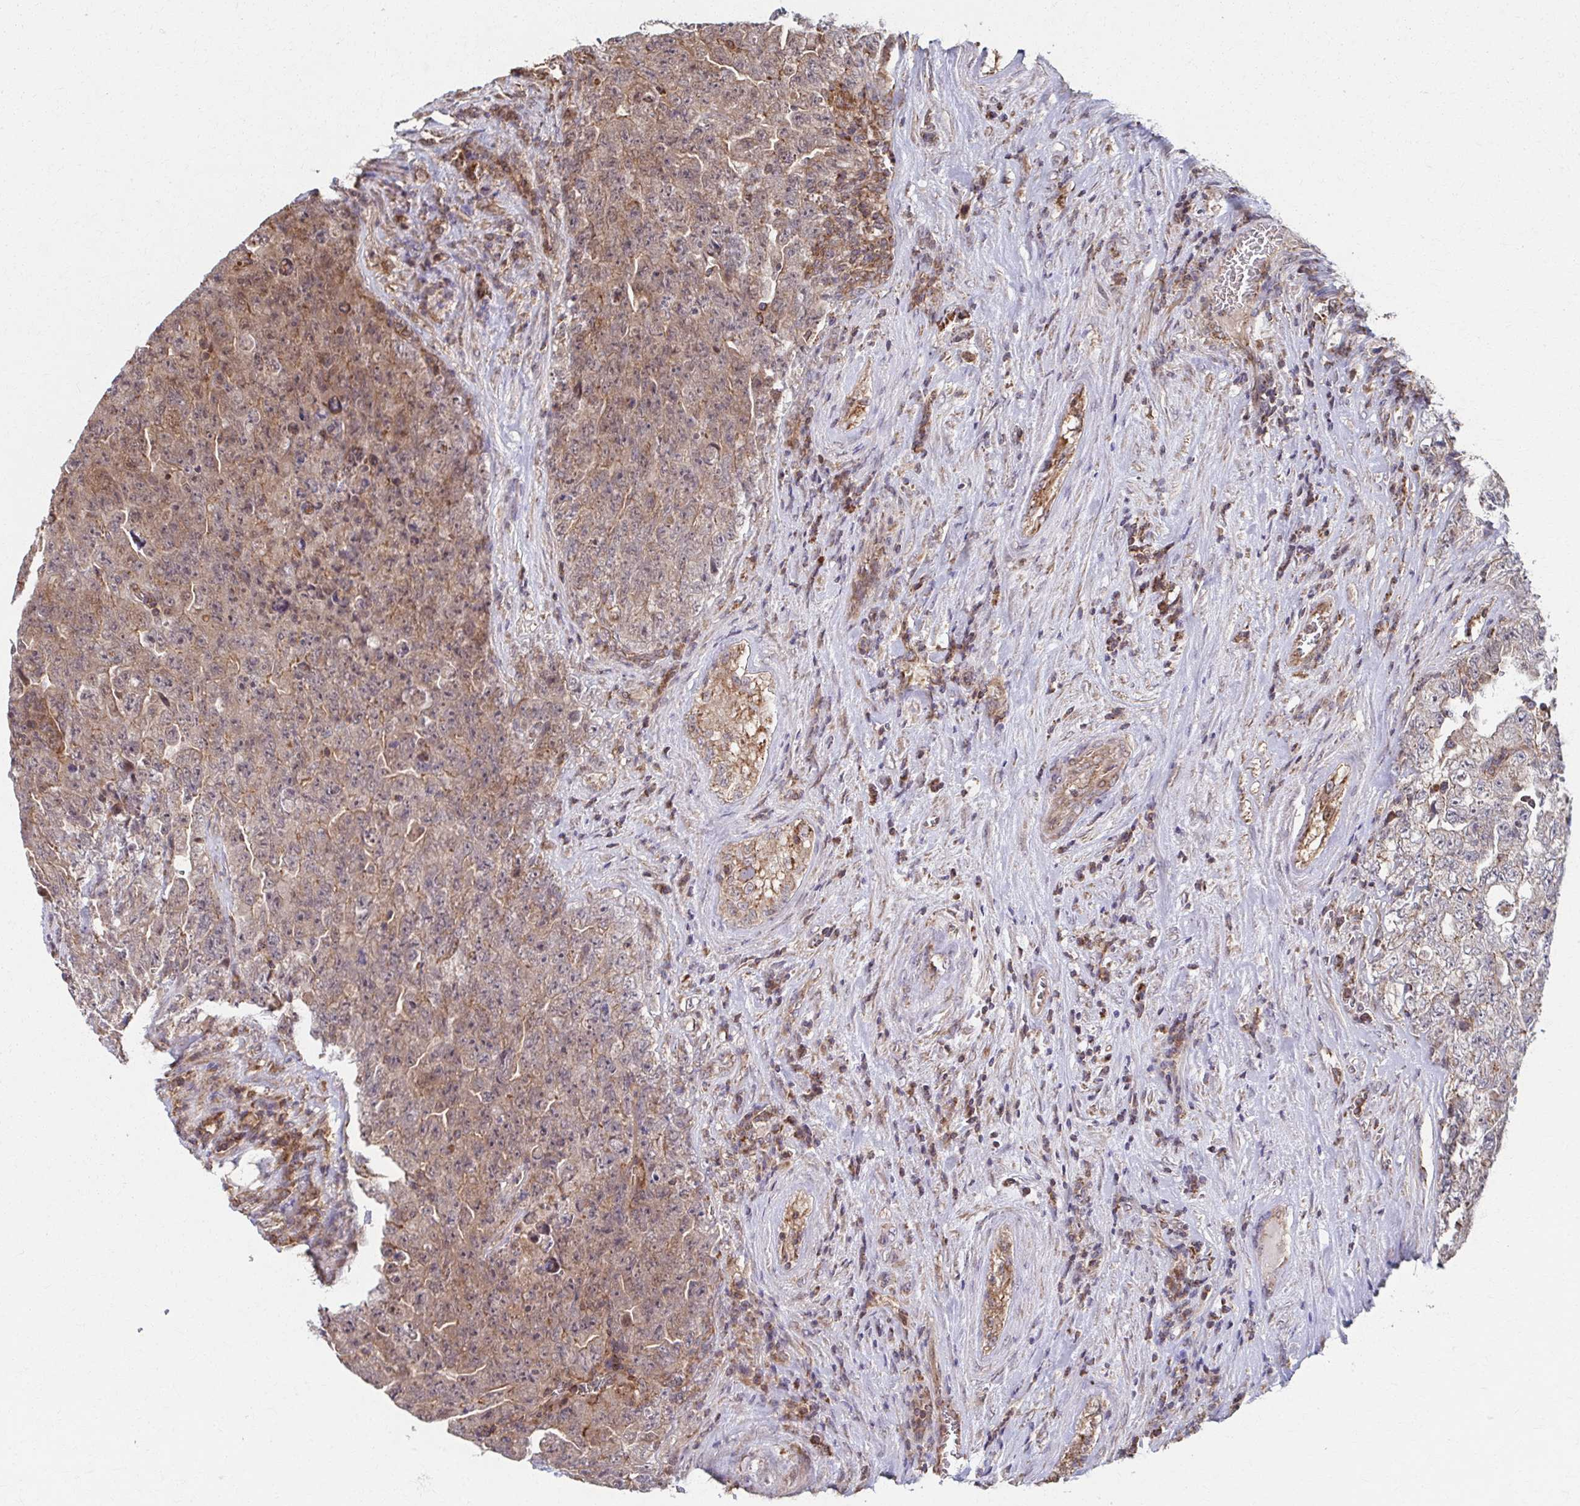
{"staining": {"intensity": "moderate", "quantity": ">75%", "location": "cytoplasmic/membranous"}, "tissue": "testis cancer", "cell_type": "Tumor cells", "image_type": "cancer", "snomed": [{"axis": "morphology", "description": "Carcinoma, Embryonal, NOS"}, {"axis": "topography", "description": "Testis"}], "caption": "Testis cancer stained with a protein marker demonstrates moderate staining in tumor cells.", "gene": "KLHL34", "patient": {"sex": "male", "age": 28}}